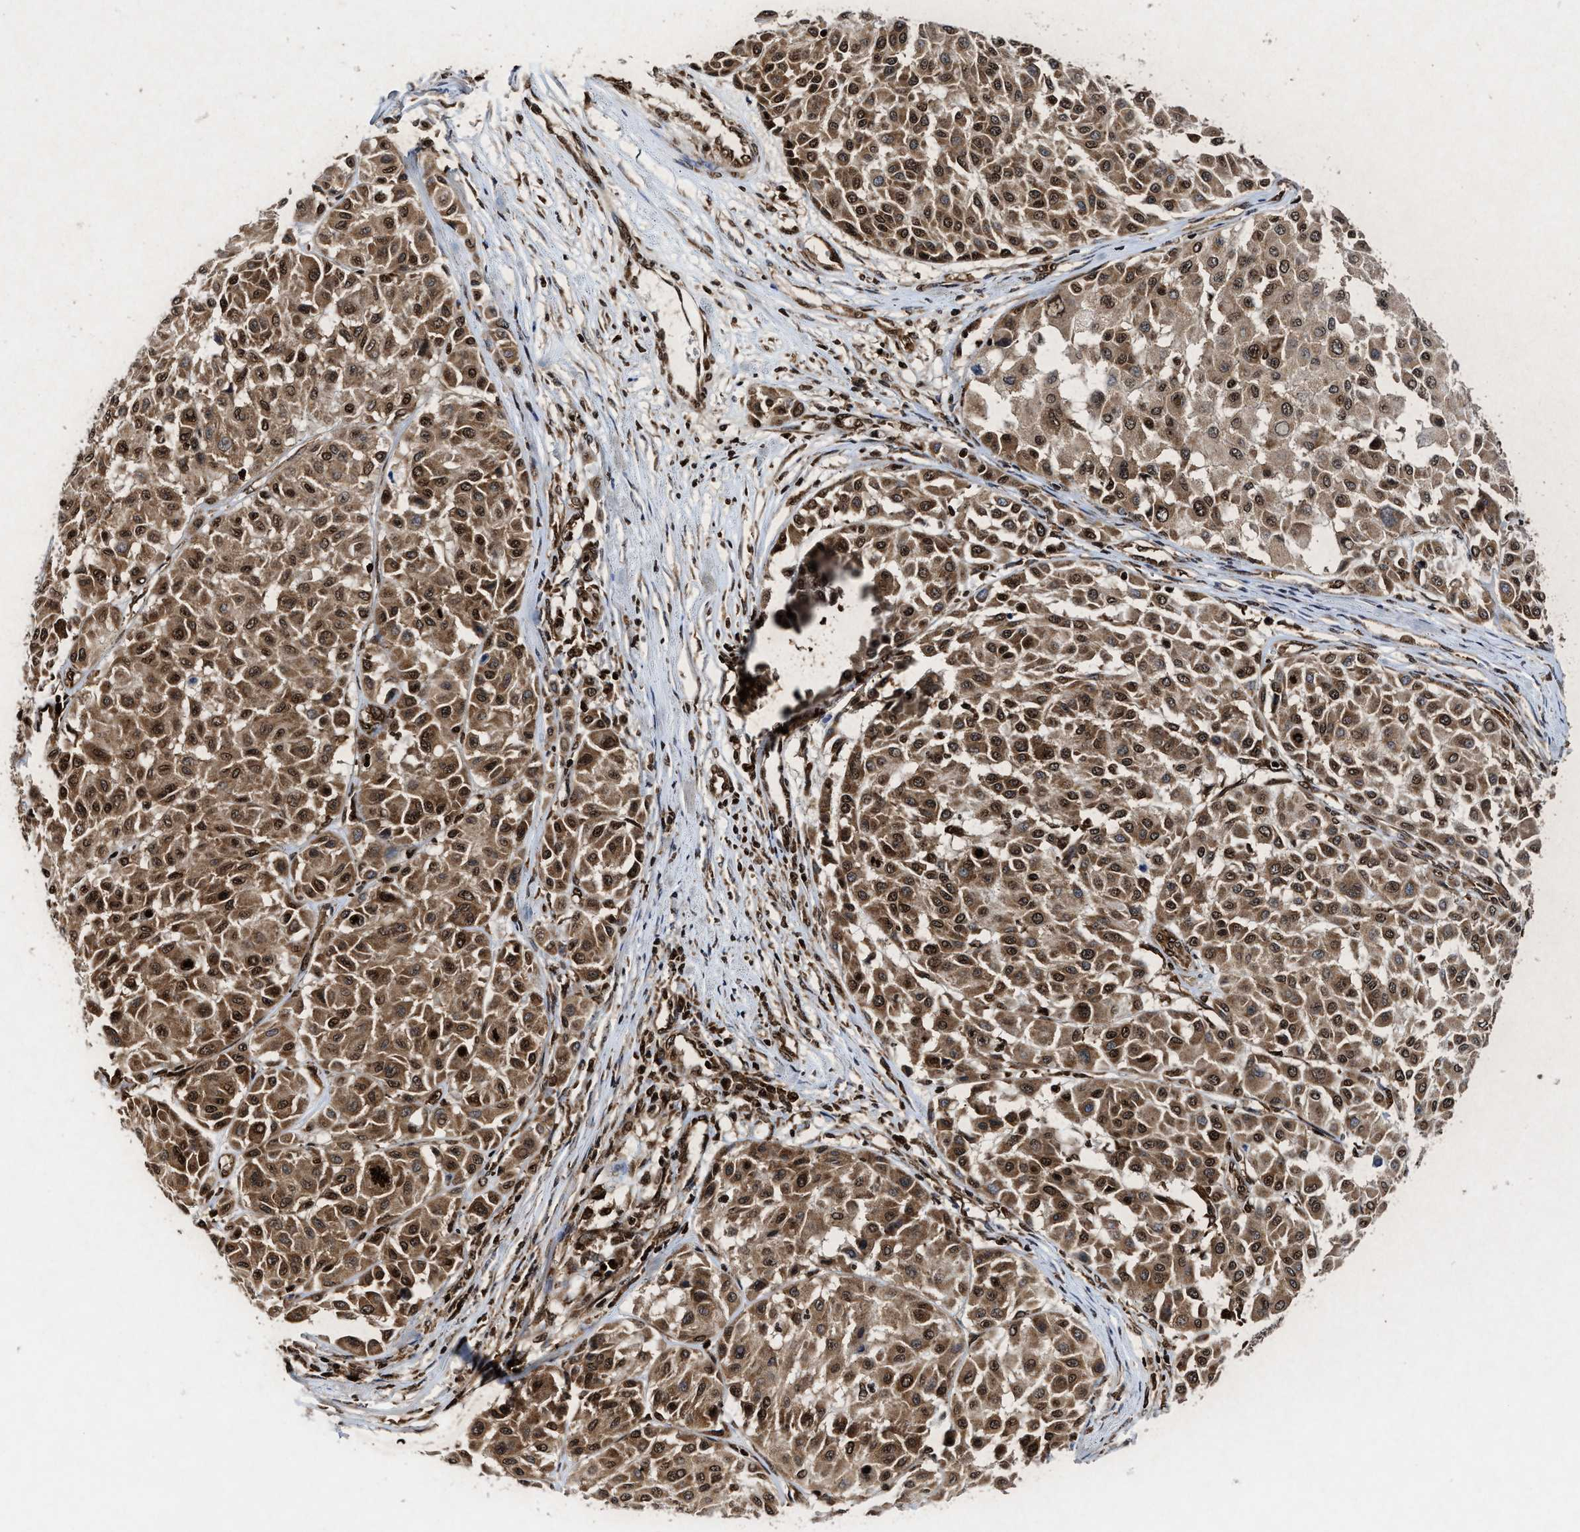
{"staining": {"intensity": "moderate", "quantity": ">75%", "location": "cytoplasmic/membranous,nuclear"}, "tissue": "melanoma", "cell_type": "Tumor cells", "image_type": "cancer", "snomed": [{"axis": "morphology", "description": "Malignant melanoma, Metastatic site"}, {"axis": "topography", "description": "Soft tissue"}], "caption": "Moderate cytoplasmic/membranous and nuclear protein positivity is appreciated in about >75% of tumor cells in melanoma. The protein is stained brown, and the nuclei are stained in blue (DAB IHC with brightfield microscopy, high magnification).", "gene": "ALYREF", "patient": {"sex": "male", "age": 41}}